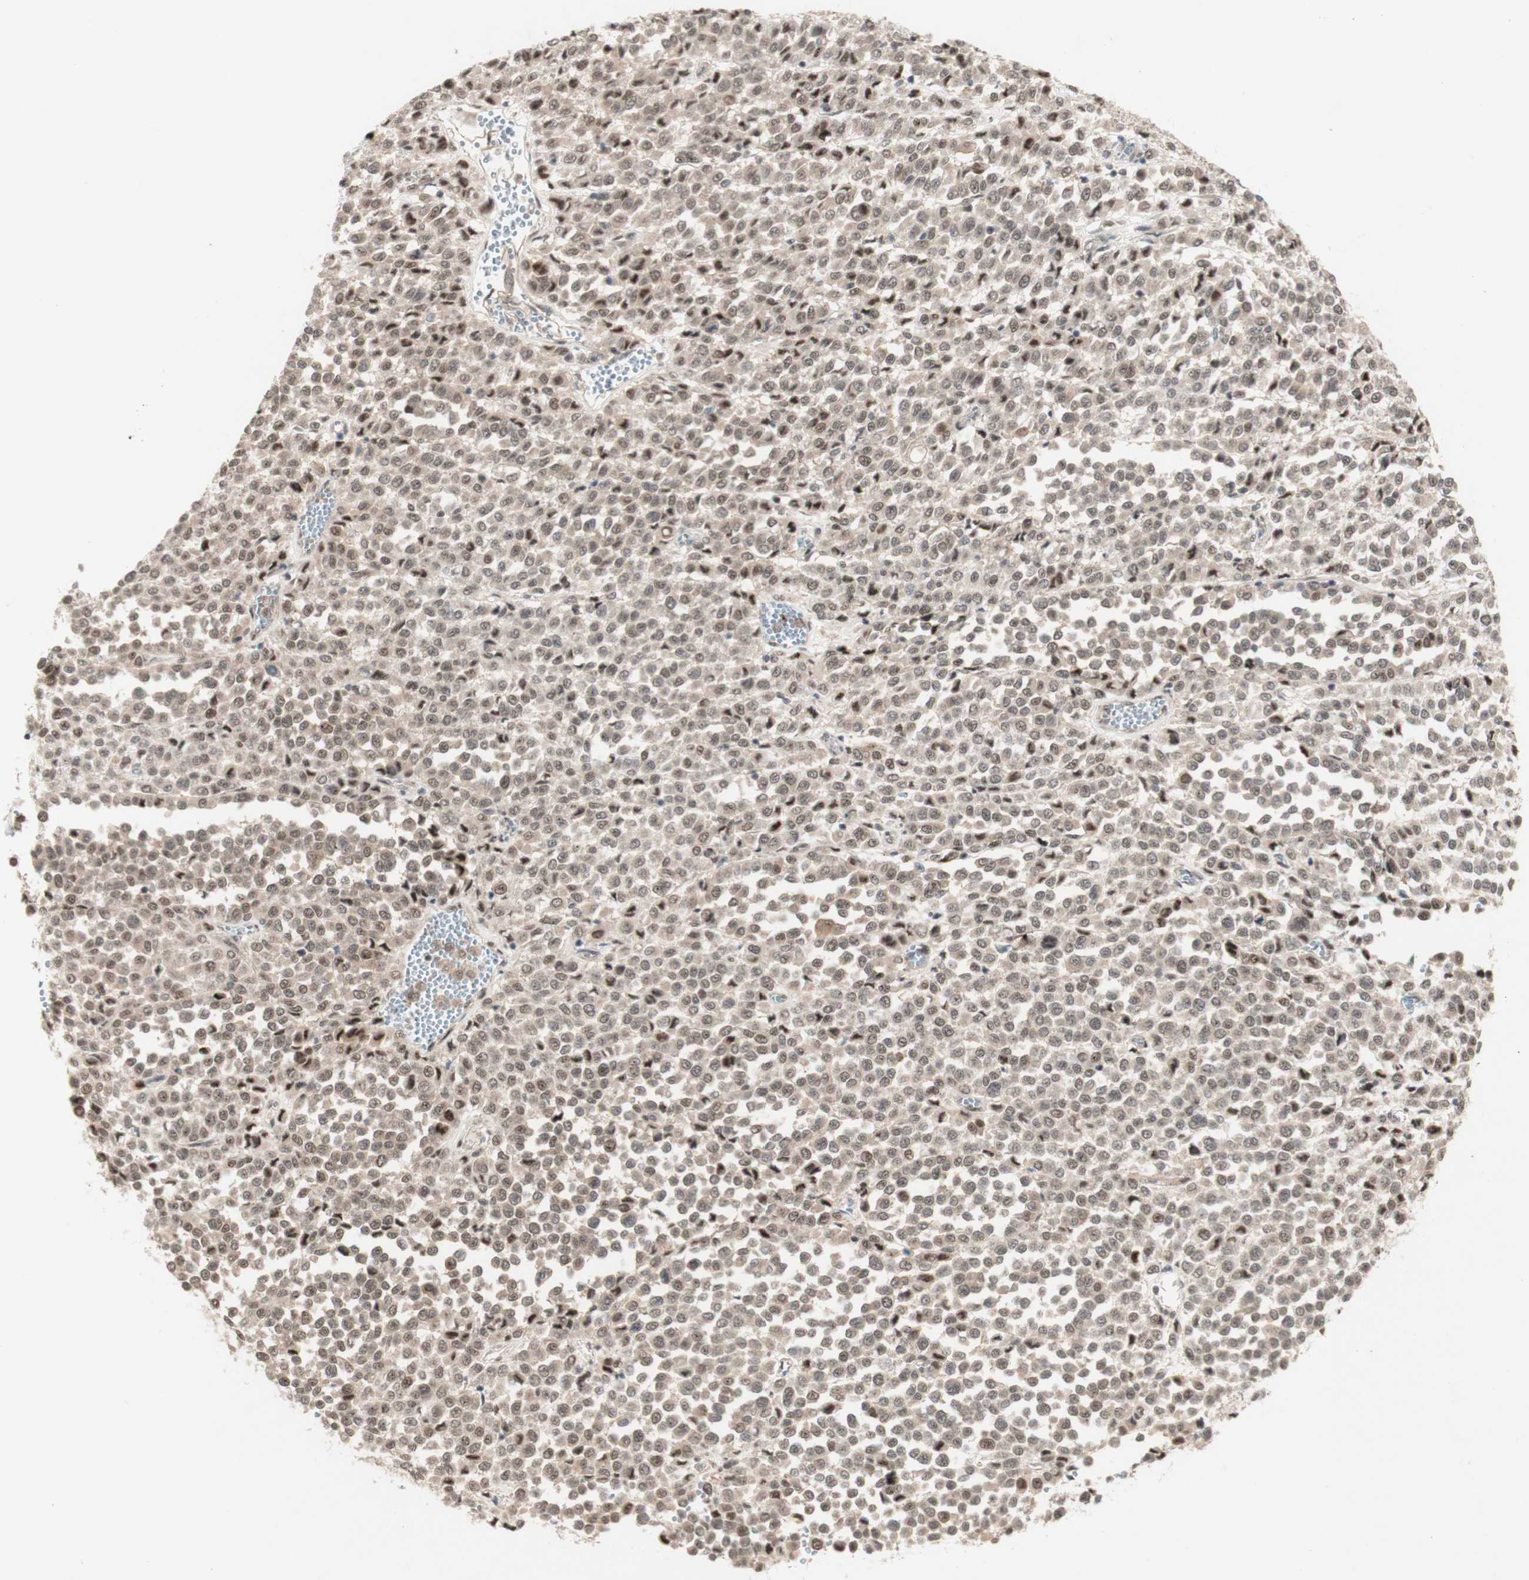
{"staining": {"intensity": "moderate", "quantity": ">75%", "location": "cytoplasmic/membranous"}, "tissue": "melanoma", "cell_type": "Tumor cells", "image_type": "cancer", "snomed": [{"axis": "morphology", "description": "Malignant melanoma, Metastatic site"}, {"axis": "topography", "description": "Pancreas"}], "caption": "Immunohistochemistry micrograph of melanoma stained for a protein (brown), which displays medium levels of moderate cytoplasmic/membranous staining in about >75% of tumor cells.", "gene": "CYLD", "patient": {"sex": "female", "age": 30}}